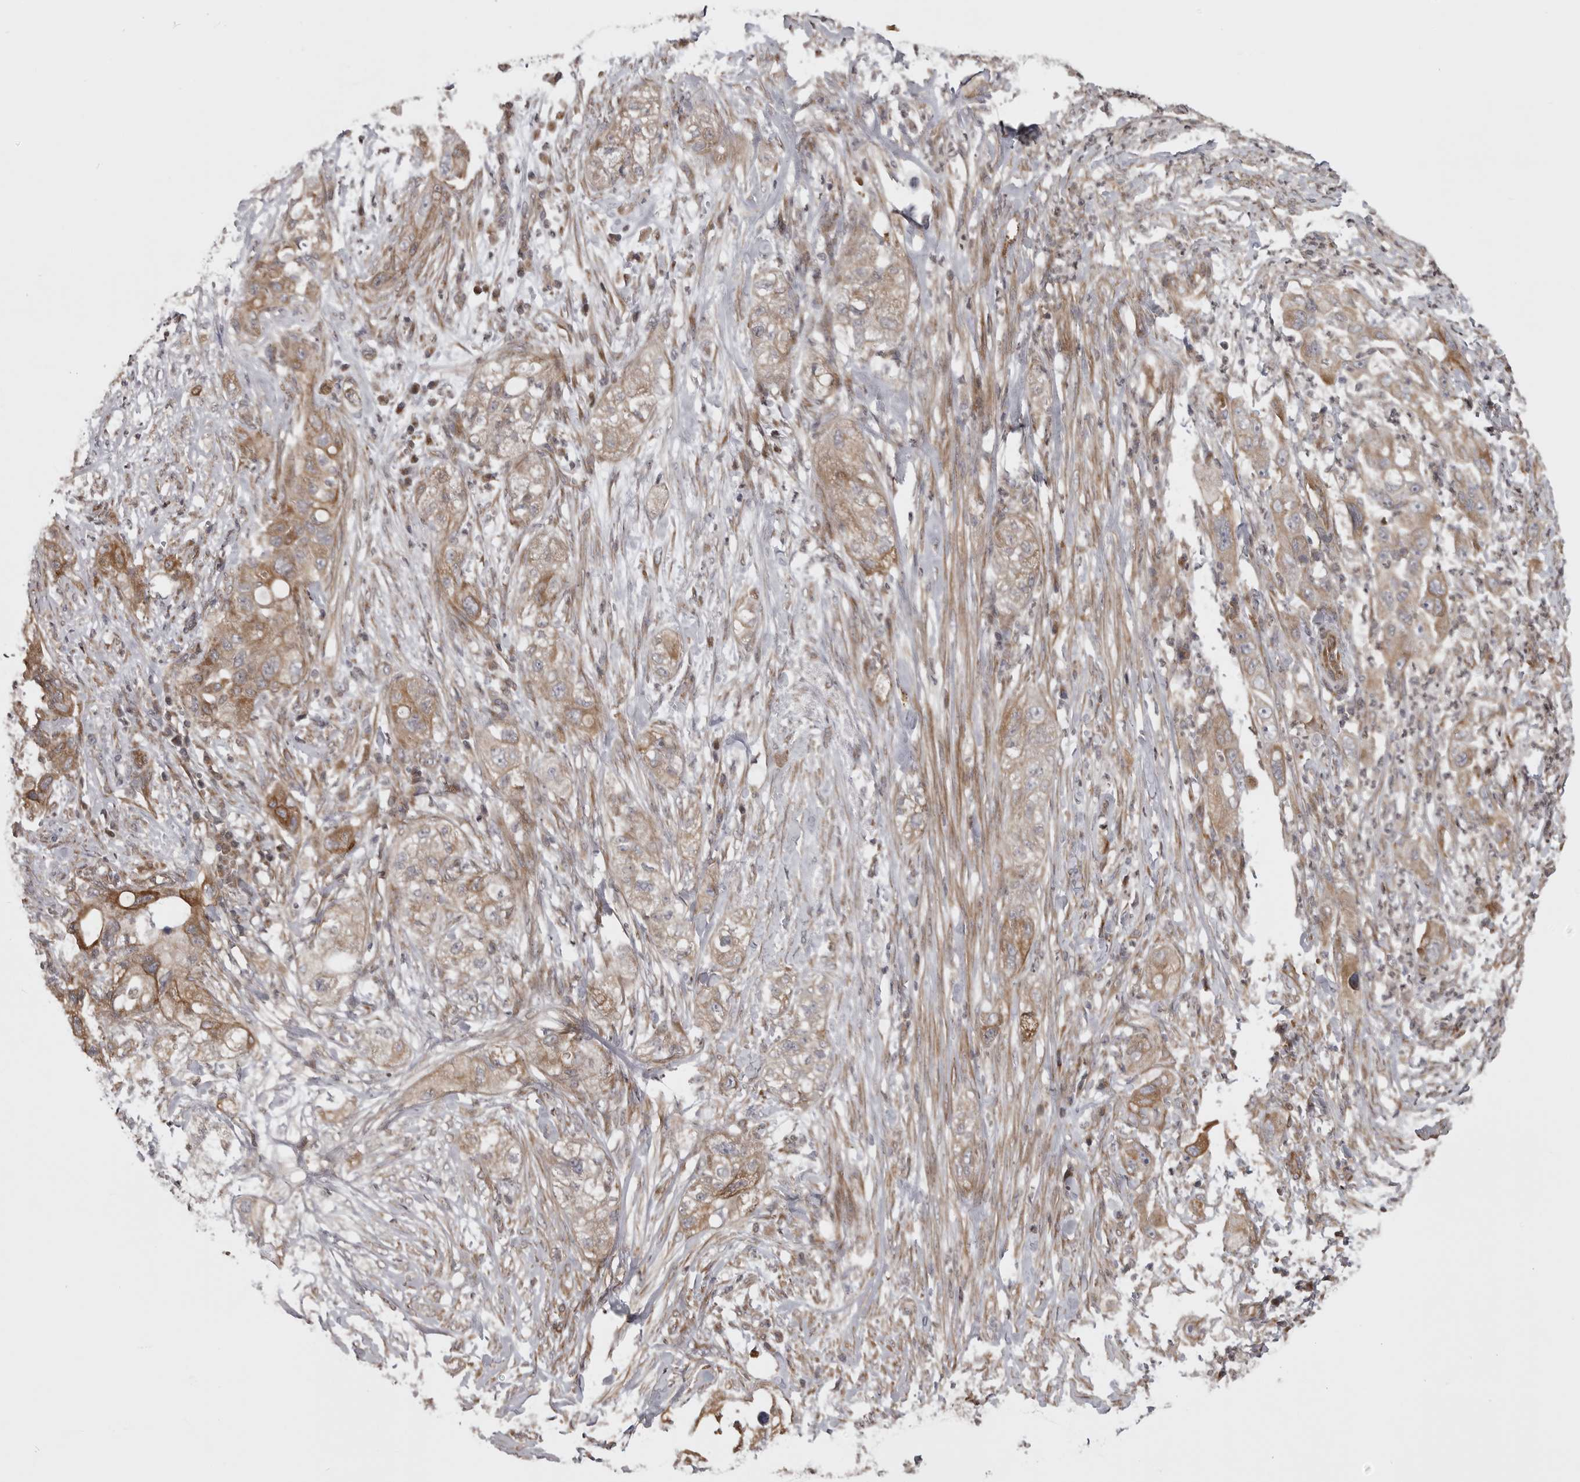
{"staining": {"intensity": "moderate", "quantity": ">75%", "location": "cytoplasmic/membranous"}, "tissue": "pancreatic cancer", "cell_type": "Tumor cells", "image_type": "cancer", "snomed": [{"axis": "morphology", "description": "Adenocarcinoma, NOS"}, {"axis": "topography", "description": "Pancreas"}], "caption": "Pancreatic cancer tissue exhibits moderate cytoplasmic/membranous expression in about >75% of tumor cells, visualized by immunohistochemistry.", "gene": "ZNRF1", "patient": {"sex": "female", "age": 78}}